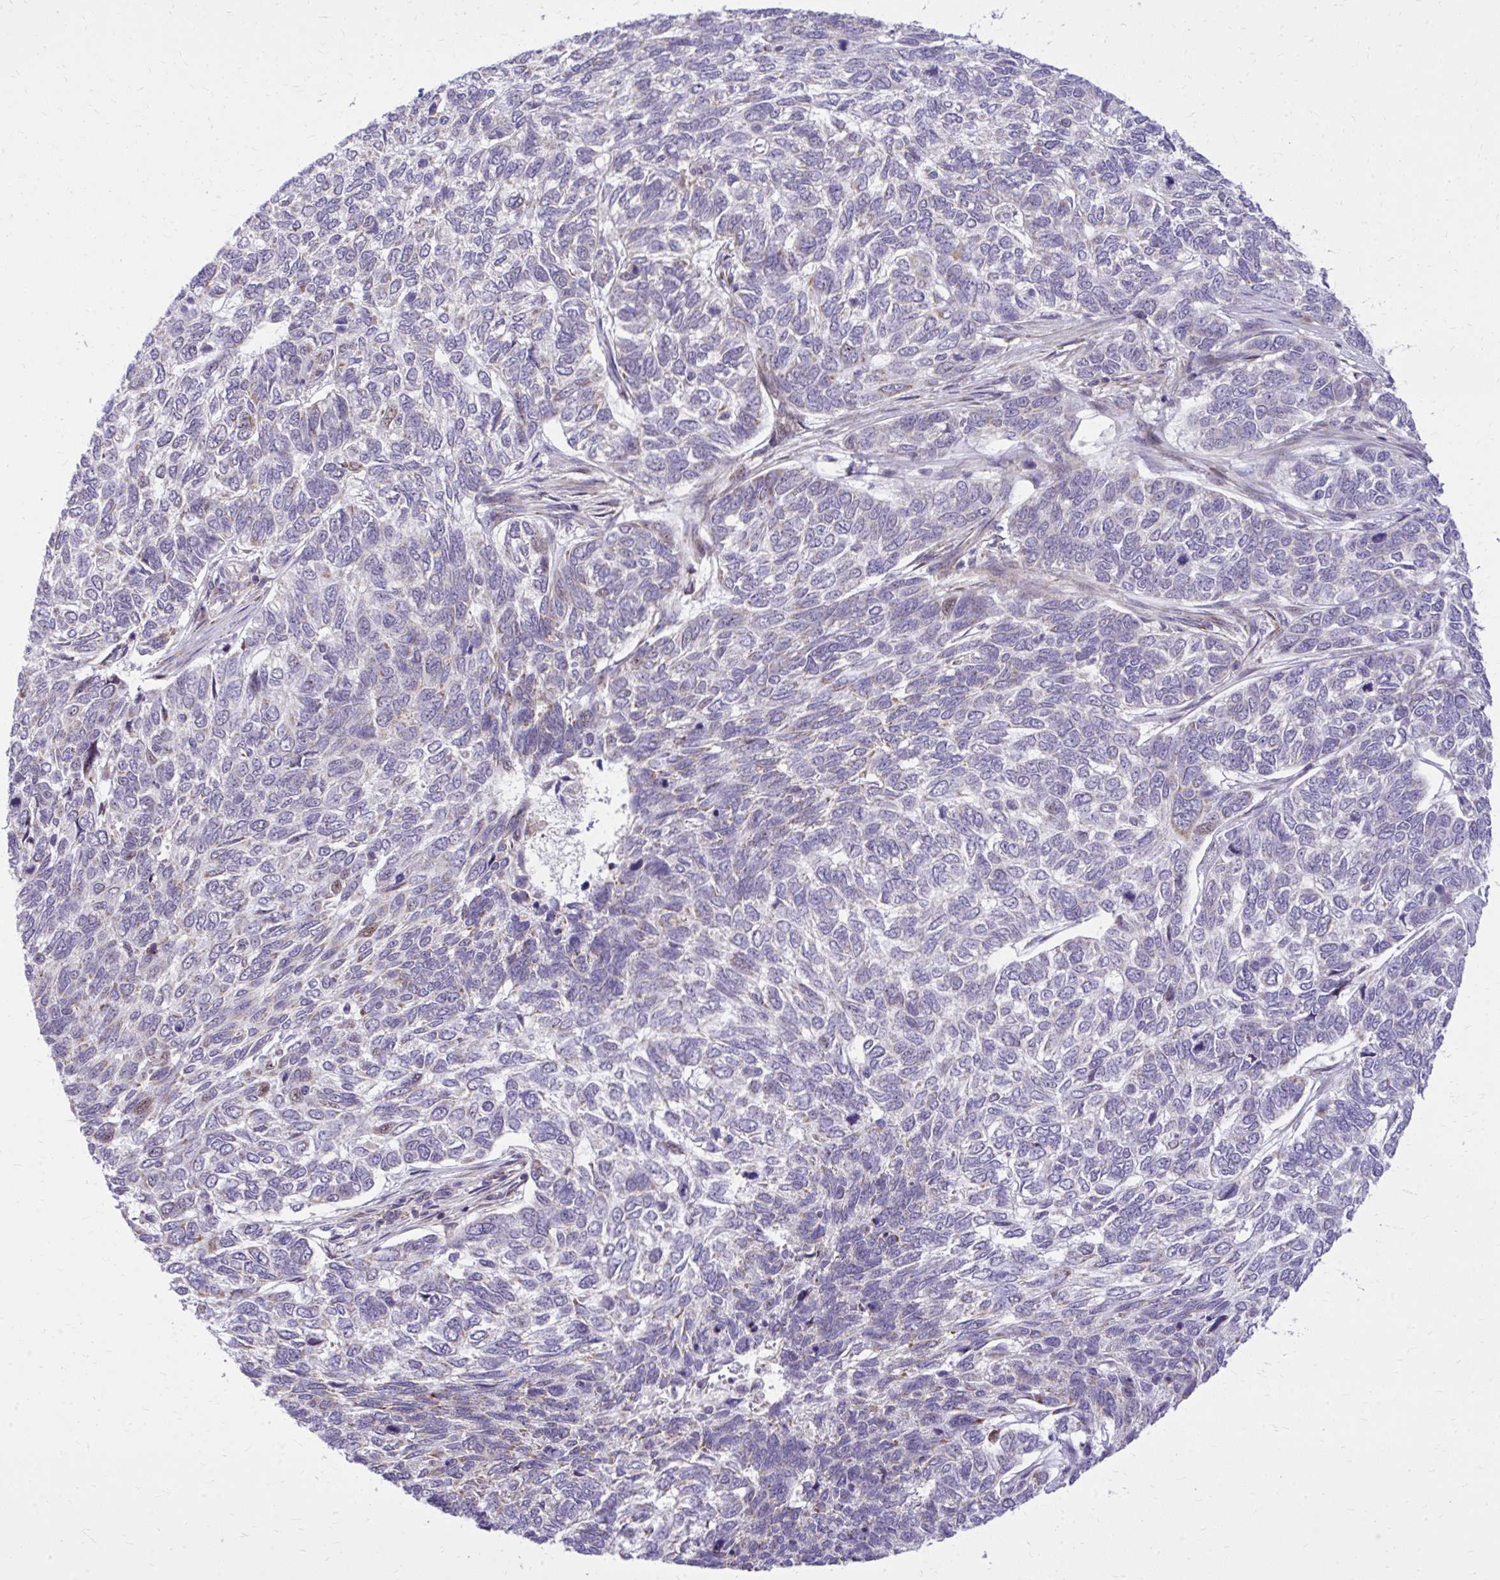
{"staining": {"intensity": "weak", "quantity": "<25%", "location": "cytoplasmic/membranous"}, "tissue": "skin cancer", "cell_type": "Tumor cells", "image_type": "cancer", "snomed": [{"axis": "morphology", "description": "Basal cell carcinoma"}, {"axis": "topography", "description": "Skin"}], "caption": "Immunohistochemistry histopathology image of basal cell carcinoma (skin) stained for a protein (brown), which shows no expression in tumor cells. (Immunohistochemistry (ihc), brightfield microscopy, high magnification).", "gene": "GPRIN3", "patient": {"sex": "female", "age": 65}}